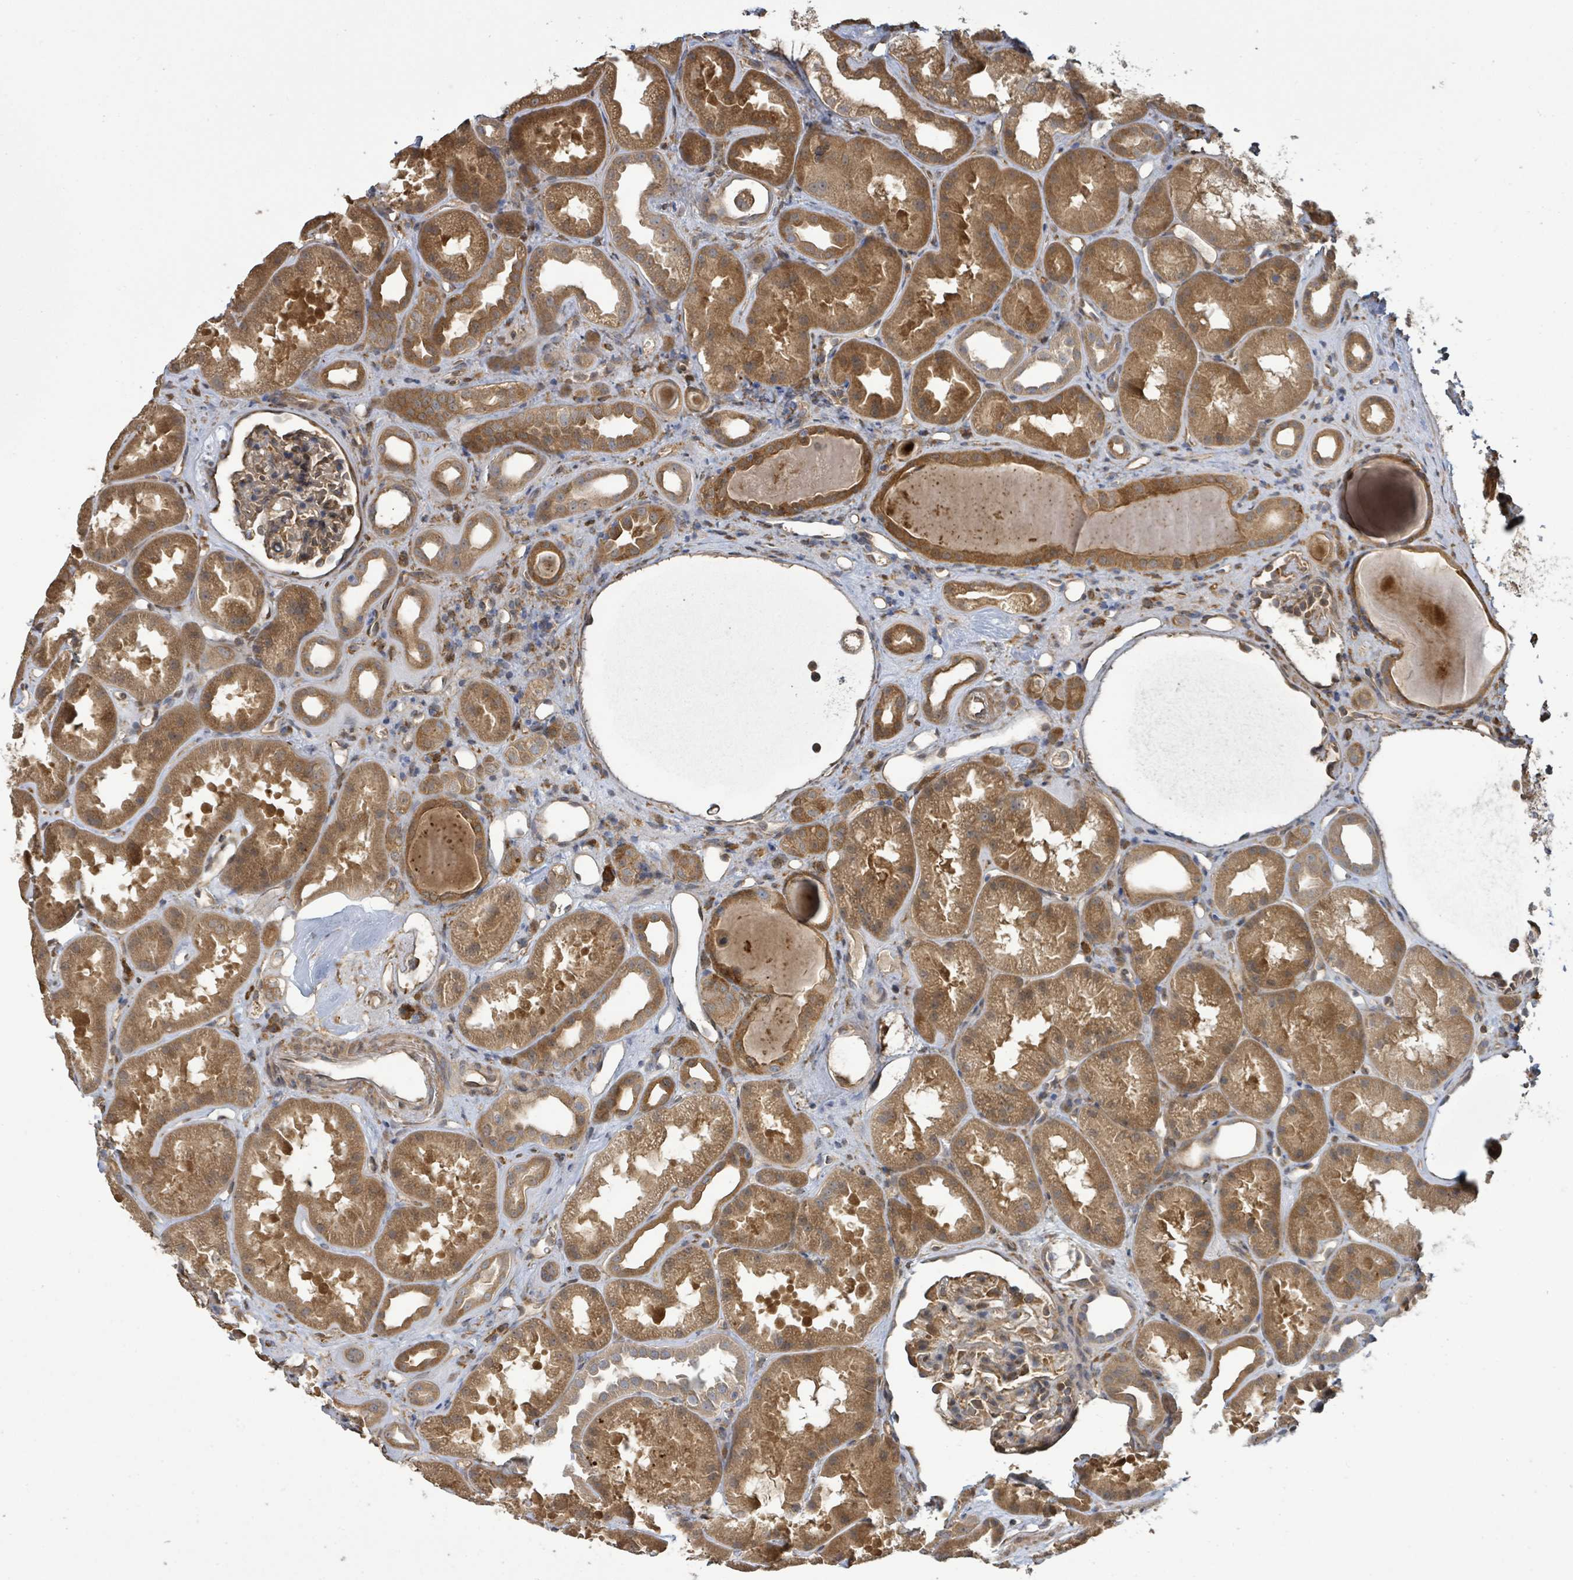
{"staining": {"intensity": "moderate", "quantity": ">75%", "location": "cytoplasmic/membranous"}, "tissue": "kidney", "cell_type": "Cells in glomeruli", "image_type": "normal", "snomed": [{"axis": "morphology", "description": "Normal tissue, NOS"}, {"axis": "topography", "description": "Kidney"}], "caption": "Immunohistochemical staining of normal human kidney displays >75% levels of moderate cytoplasmic/membranous protein expression in approximately >75% of cells in glomeruli. The staining was performed using DAB to visualize the protein expression in brown, while the nuclei were stained in blue with hematoxylin (Magnification: 20x).", "gene": "ARPIN", "patient": {"sex": "male", "age": 61}}